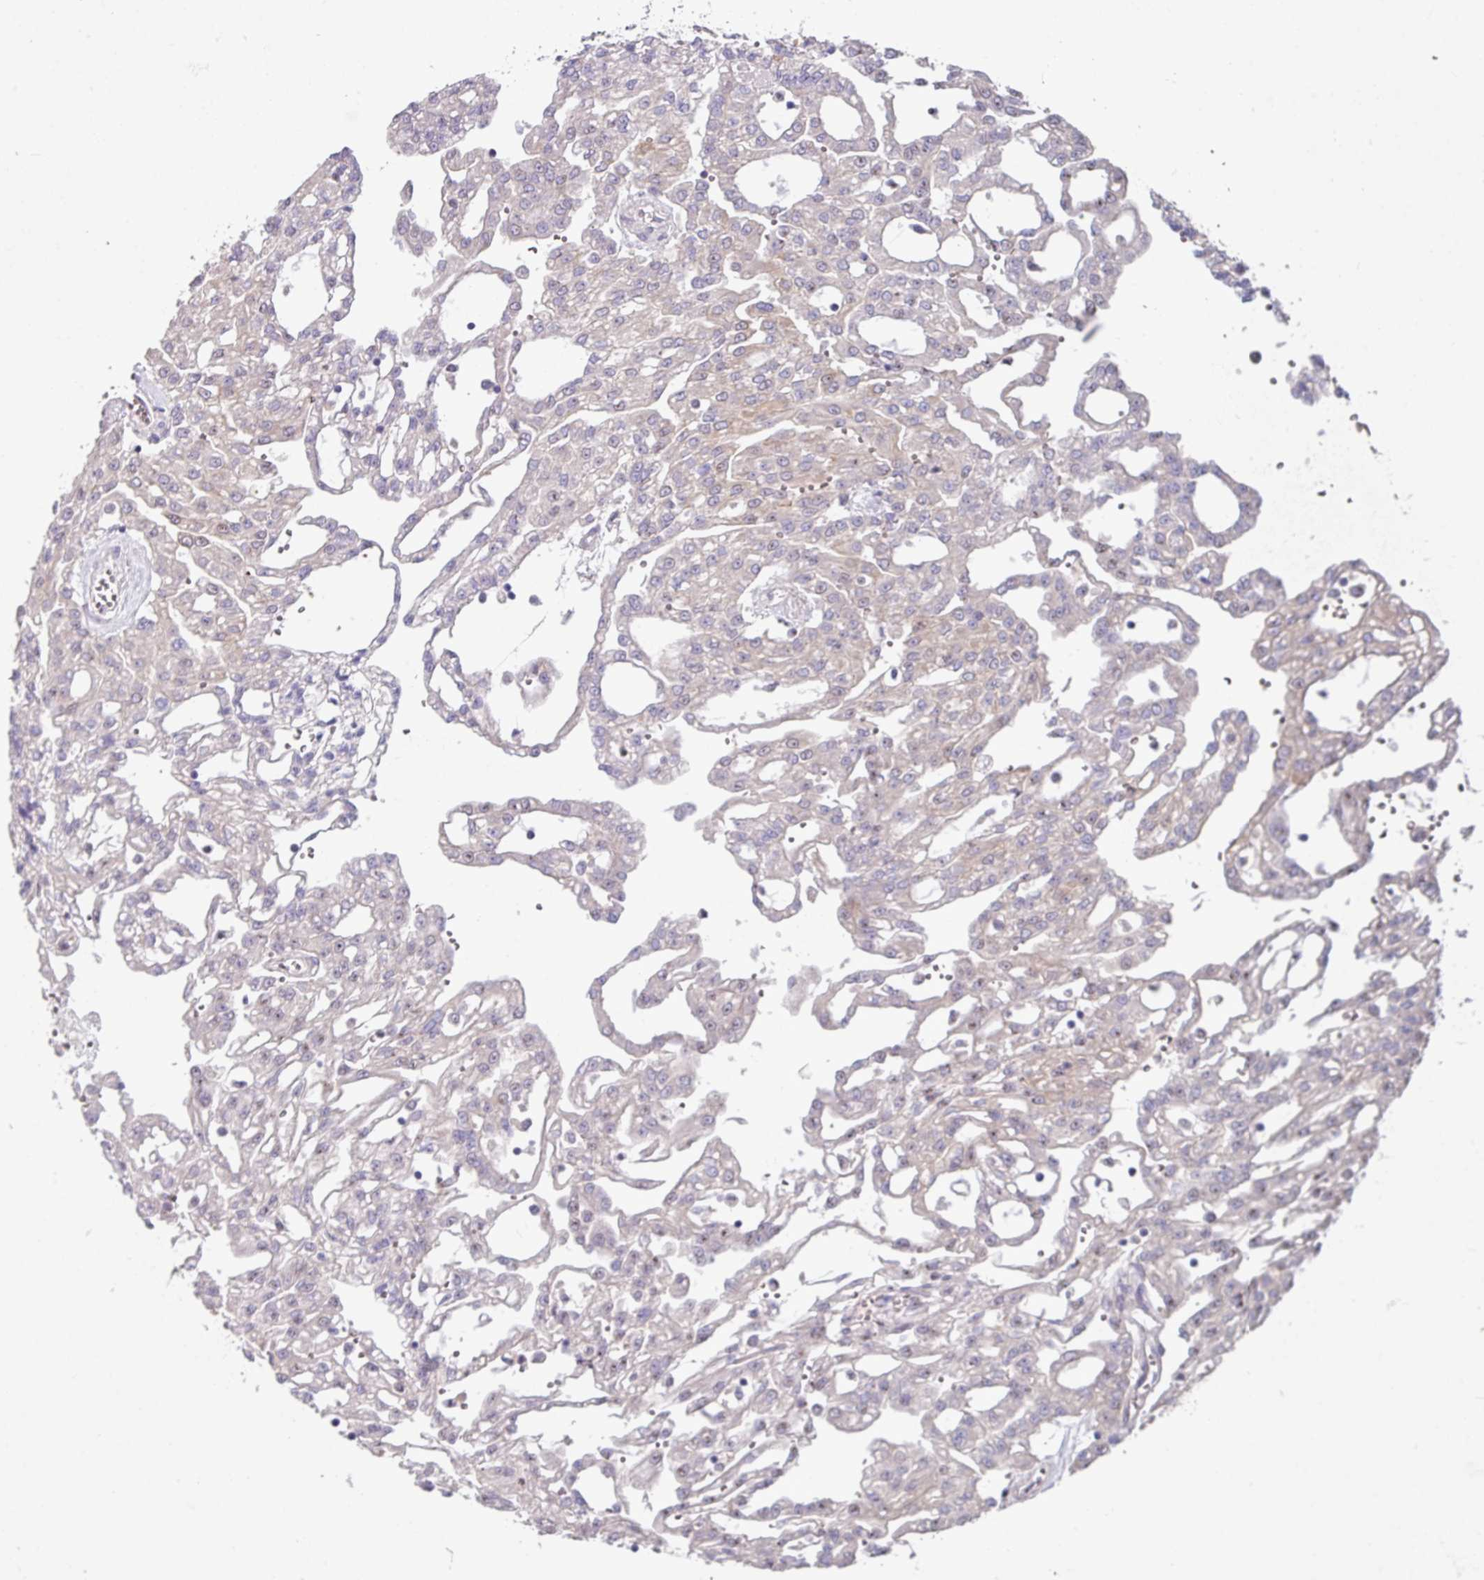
{"staining": {"intensity": "negative", "quantity": "none", "location": "none"}, "tissue": "renal cancer", "cell_type": "Tumor cells", "image_type": "cancer", "snomed": [{"axis": "morphology", "description": "Adenocarcinoma, NOS"}, {"axis": "topography", "description": "Kidney"}], "caption": "This is a photomicrograph of IHC staining of renal adenocarcinoma, which shows no staining in tumor cells. The staining was performed using DAB (3,3'-diaminobenzidine) to visualize the protein expression in brown, while the nuclei were stained in blue with hematoxylin (Magnification: 20x).", "gene": "LRRC9", "patient": {"sex": "male", "age": 63}}